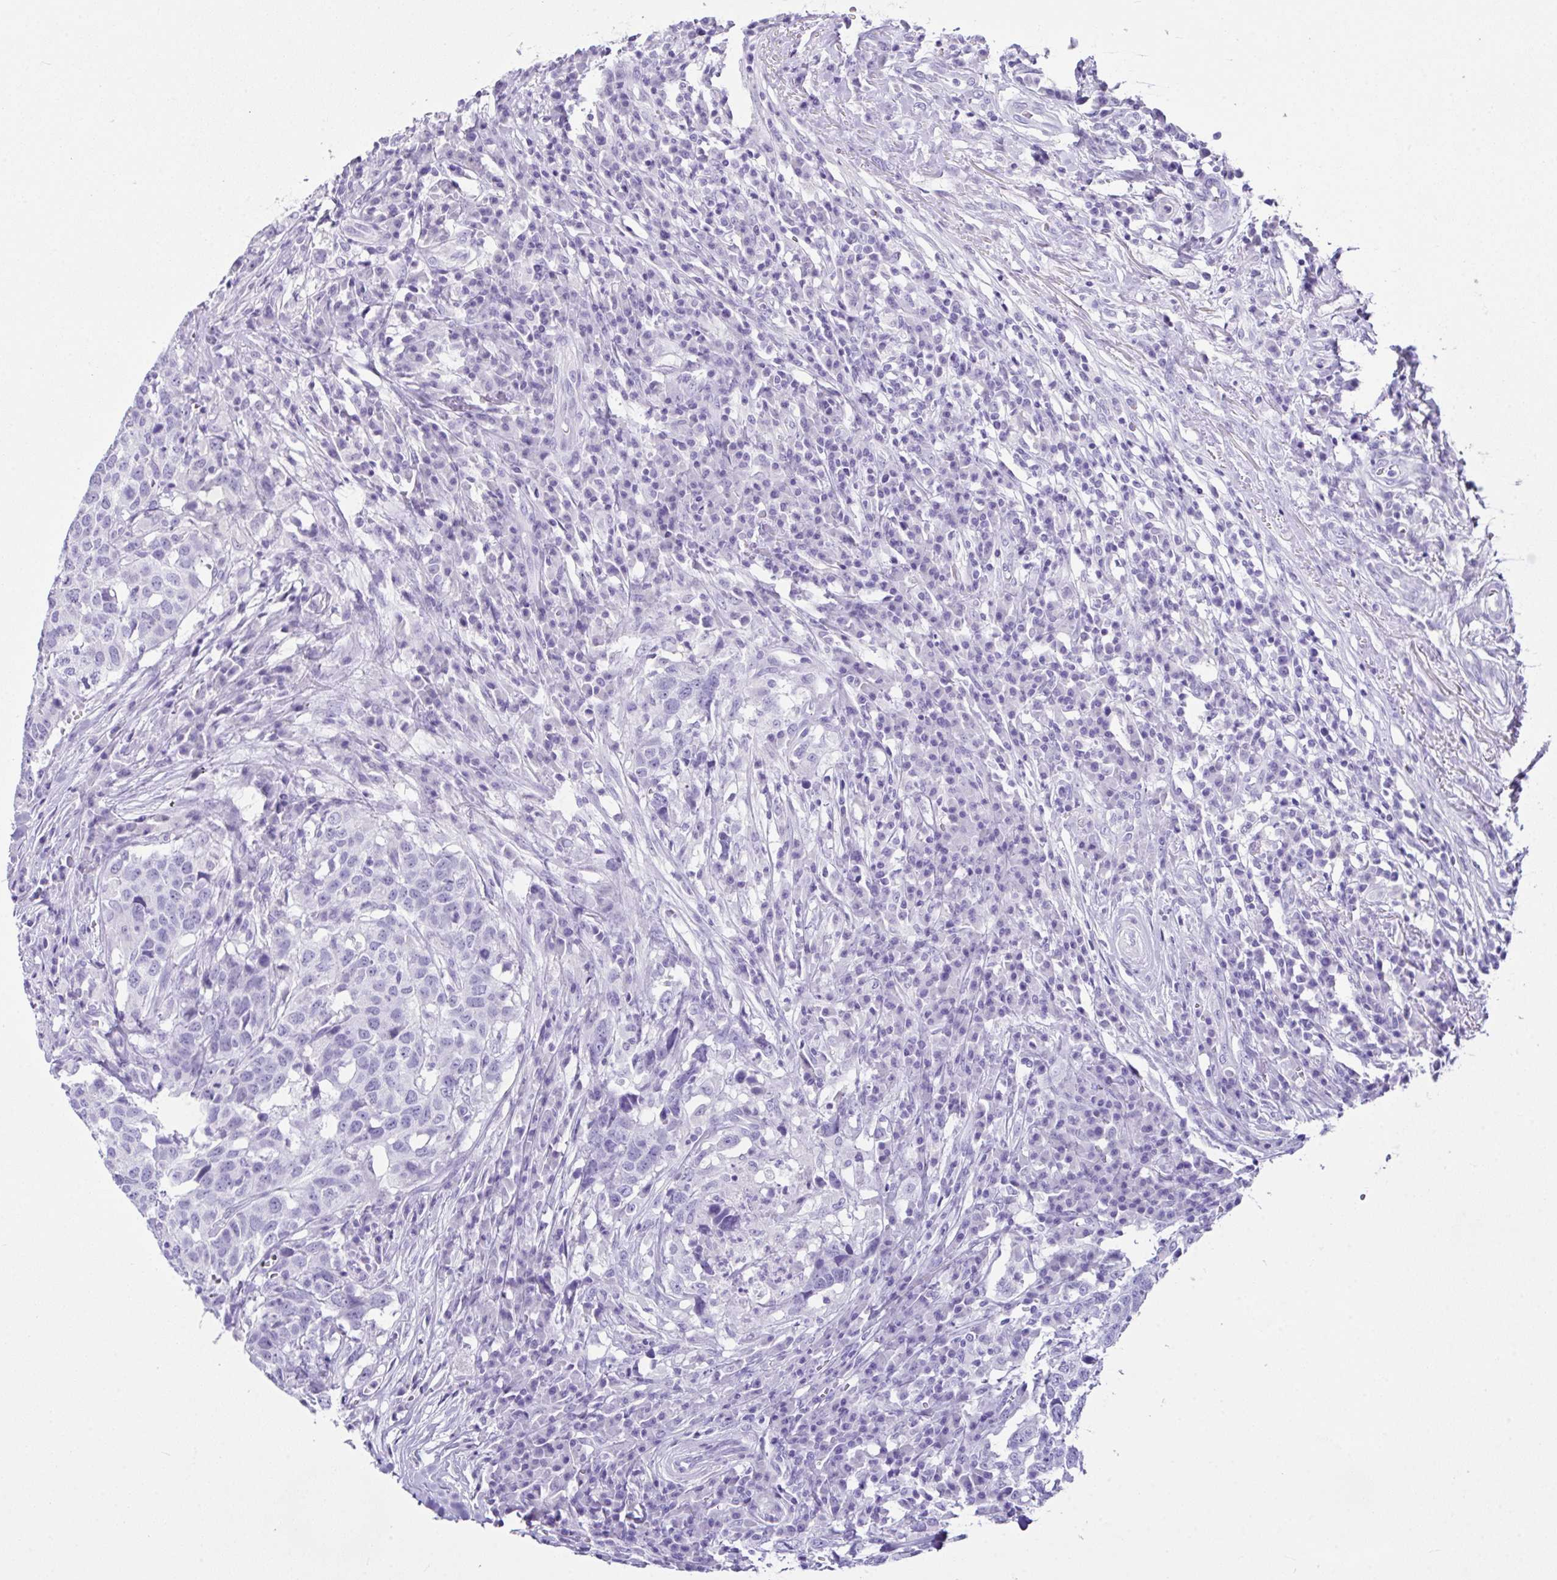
{"staining": {"intensity": "negative", "quantity": "none", "location": "none"}, "tissue": "head and neck cancer", "cell_type": "Tumor cells", "image_type": "cancer", "snomed": [{"axis": "morphology", "description": "Normal tissue, NOS"}, {"axis": "morphology", "description": "Squamous cell carcinoma, NOS"}, {"axis": "topography", "description": "Skeletal muscle"}, {"axis": "topography", "description": "Vascular tissue"}, {"axis": "topography", "description": "Peripheral nerve tissue"}, {"axis": "topography", "description": "Head-Neck"}], "caption": "Immunohistochemical staining of squamous cell carcinoma (head and neck) exhibits no significant staining in tumor cells. The staining is performed using DAB brown chromogen with nuclei counter-stained in using hematoxylin.", "gene": "LGALS4", "patient": {"sex": "male", "age": 66}}